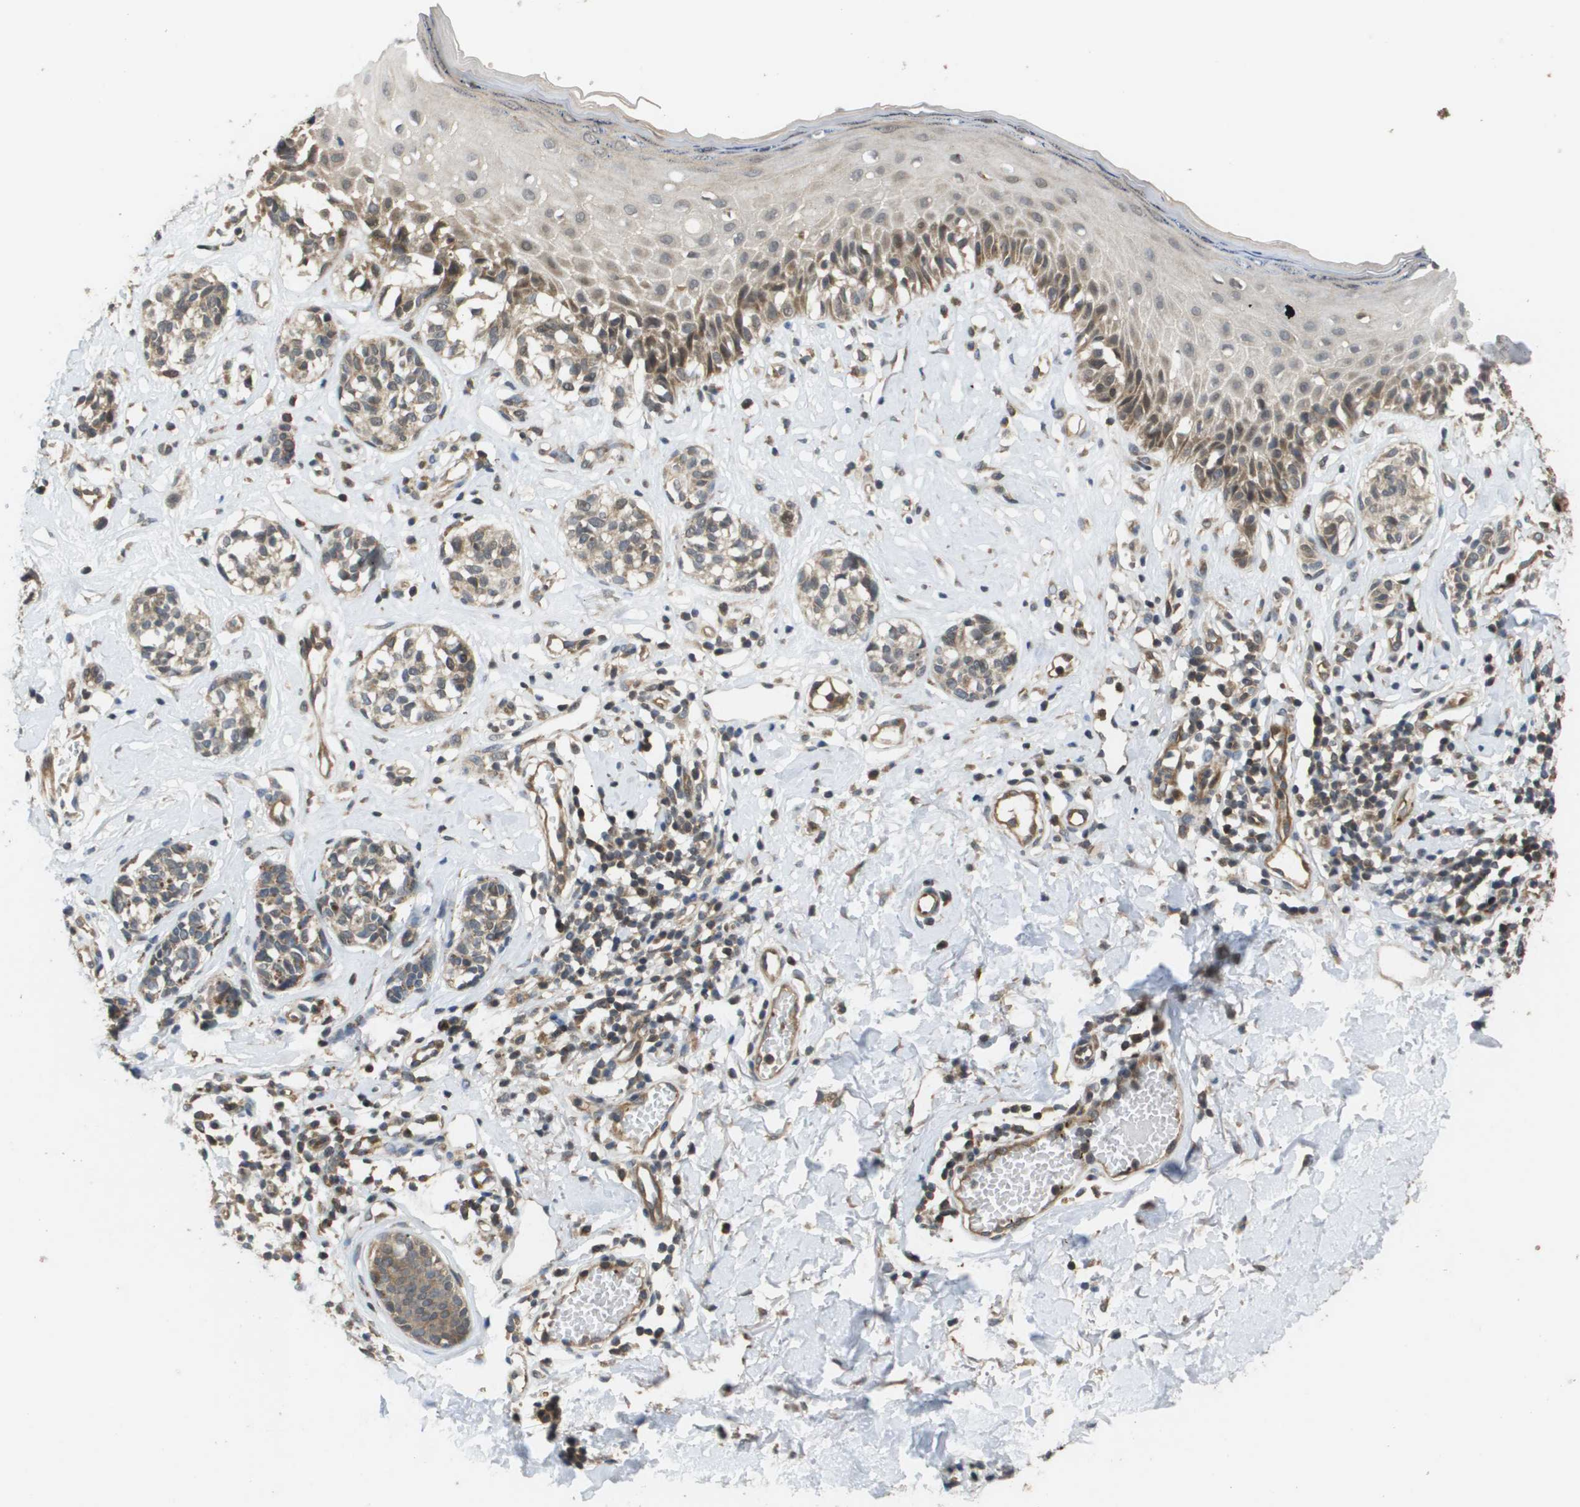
{"staining": {"intensity": "weak", "quantity": "25%-75%", "location": "cytoplasmic/membranous"}, "tissue": "melanoma", "cell_type": "Tumor cells", "image_type": "cancer", "snomed": [{"axis": "morphology", "description": "Malignant melanoma, NOS"}, {"axis": "topography", "description": "Skin"}], "caption": "A micrograph of malignant melanoma stained for a protein reveals weak cytoplasmic/membranous brown staining in tumor cells. Ihc stains the protein in brown and the nuclei are stained blue.", "gene": "RBM38", "patient": {"sex": "male", "age": 64}}